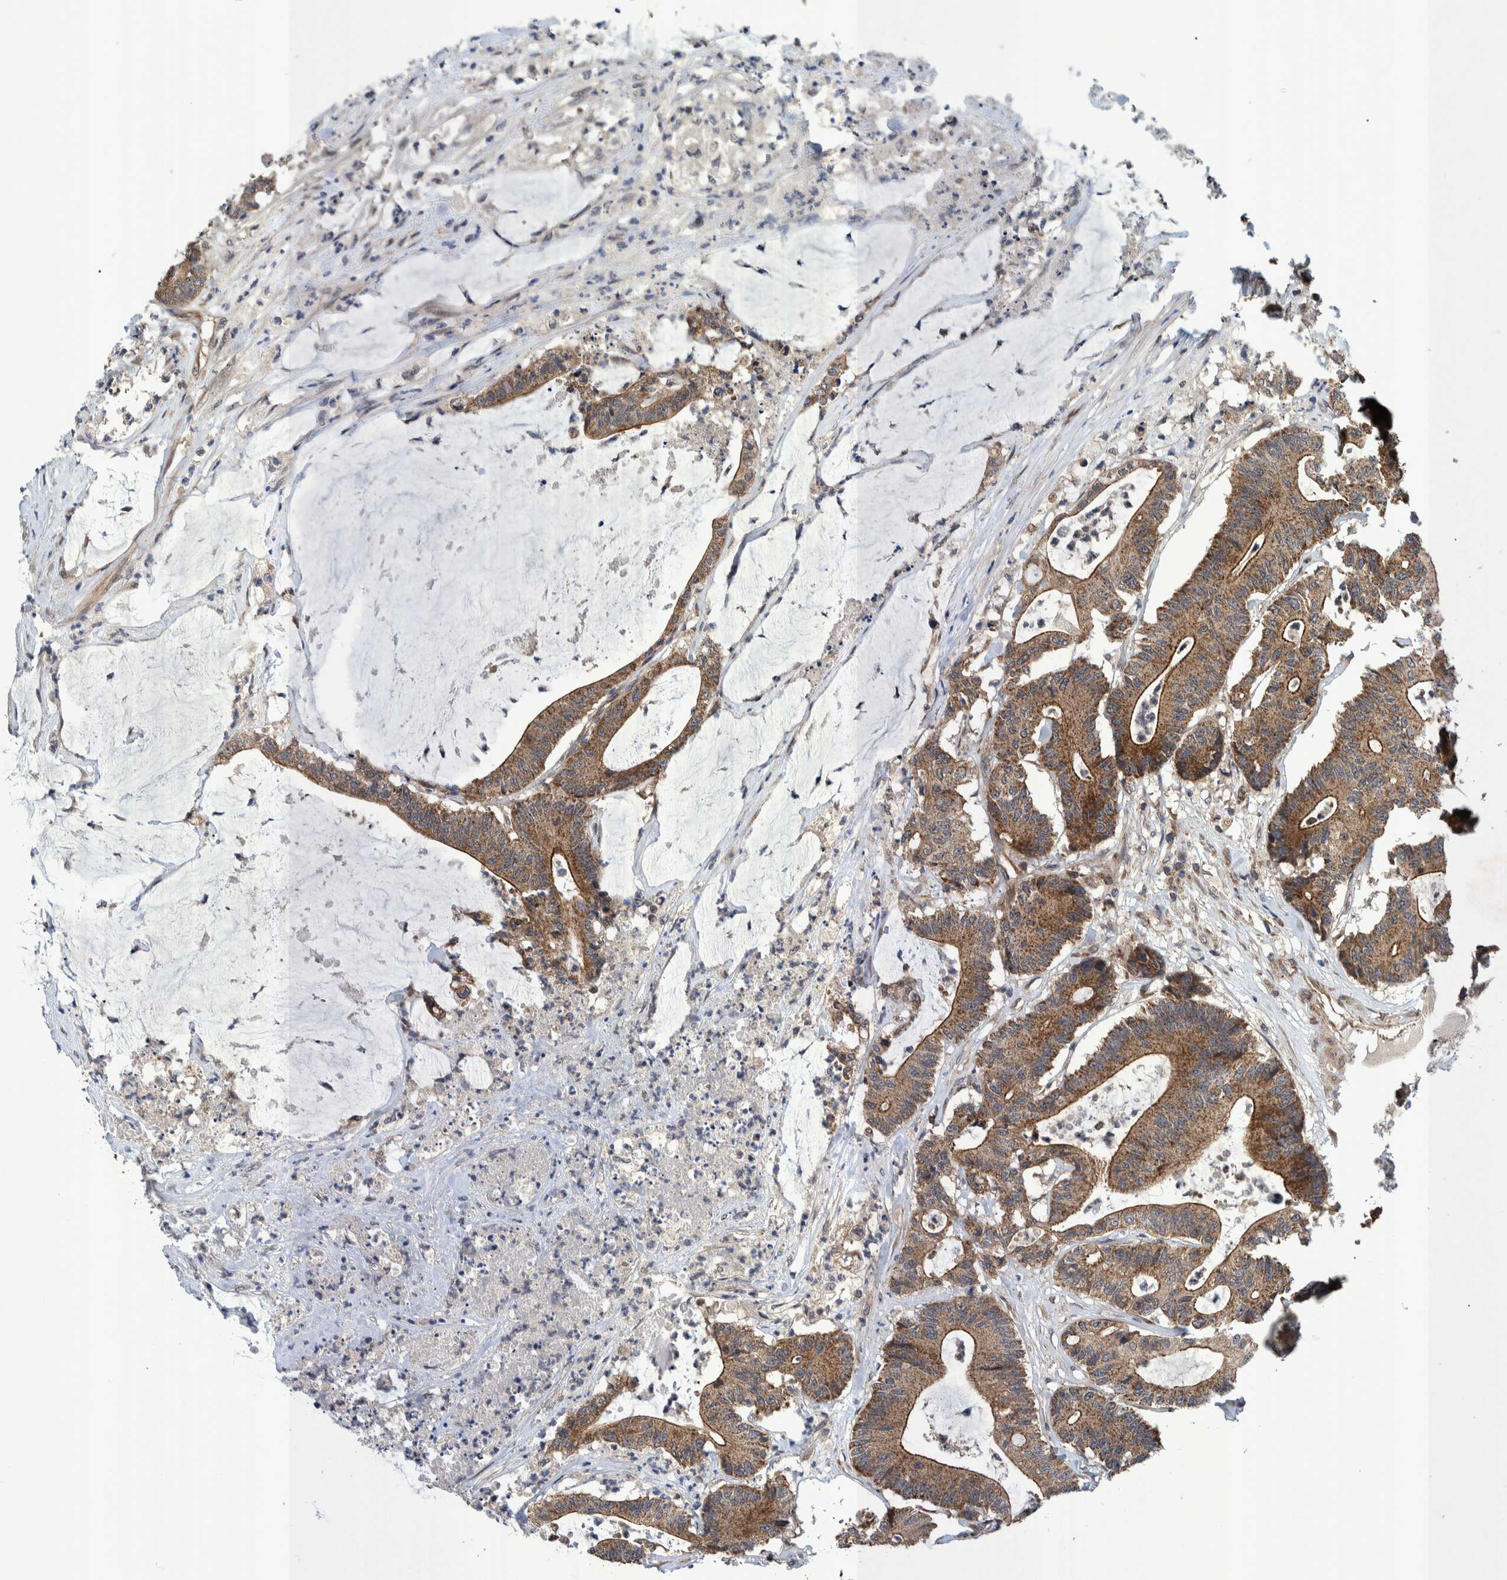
{"staining": {"intensity": "moderate", "quantity": ">75%", "location": "cytoplasmic/membranous"}, "tissue": "colorectal cancer", "cell_type": "Tumor cells", "image_type": "cancer", "snomed": [{"axis": "morphology", "description": "Adenocarcinoma, NOS"}, {"axis": "topography", "description": "Colon"}], "caption": "The immunohistochemical stain labels moderate cytoplasmic/membranous positivity in tumor cells of colorectal adenocarcinoma tissue.", "gene": "MRPS7", "patient": {"sex": "female", "age": 84}}